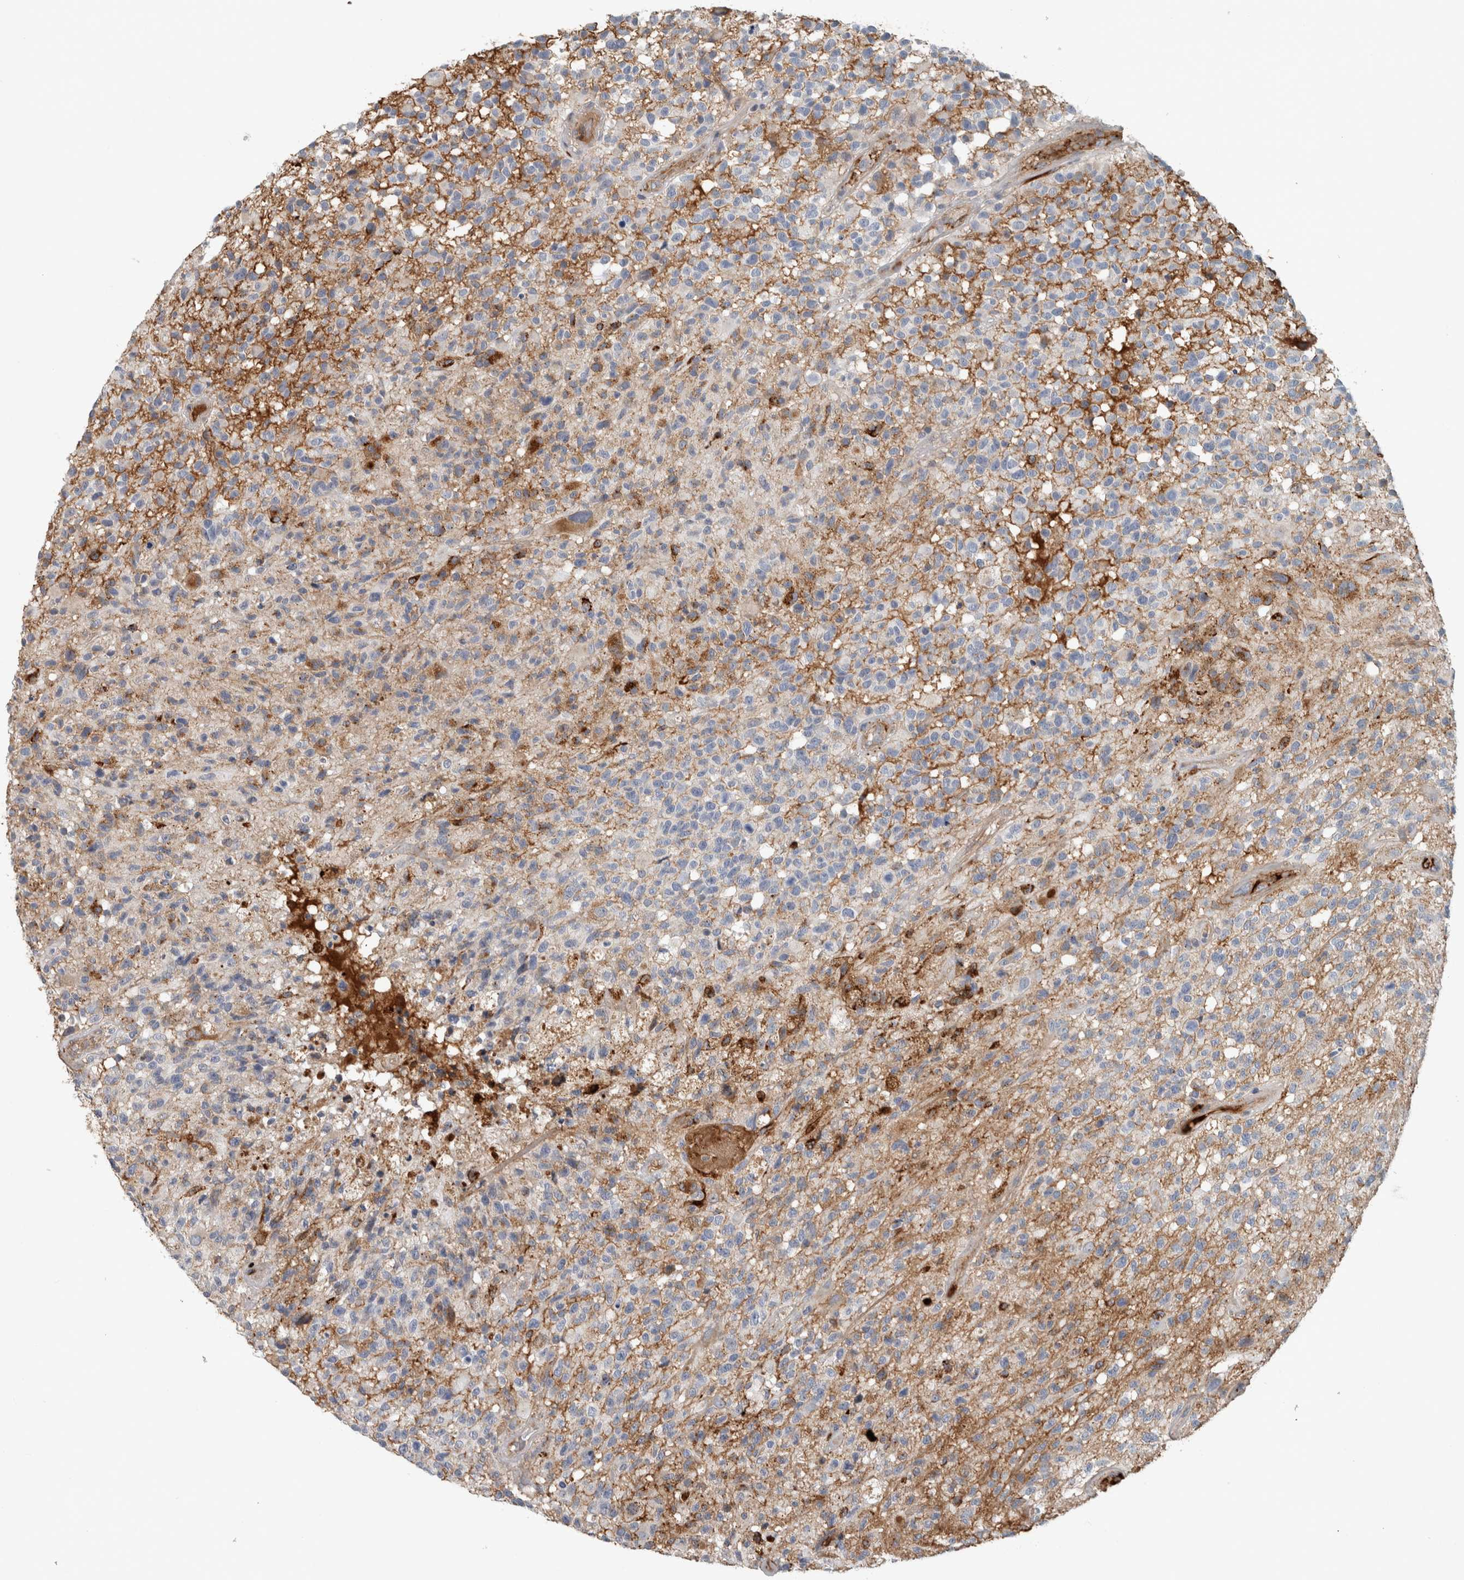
{"staining": {"intensity": "negative", "quantity": "none", "location": "none"}, "tissue": "glioma", "cell_type": "Tumor cells", "image_type": "cancer", "snomed": [{"axis": "morphology", "description": "Glioma, malignant, High grade"}, {"axis": "morphology", "description": "Glioblastoma, NOS"}, {"axis": "topography", "description": "Brain"}], "caption": "High power microscopy micrograph of an IHC histopathology image of glioblastoma, revealing no significant staining in tumor cells. Brightfield microscopy of immunohistochemistry (IHC) stained with DAB (brown) and hematoxylin (blue), captured at high magnification.", "gene": "FN1", "patient": {"sex": "male", "age": 60}}